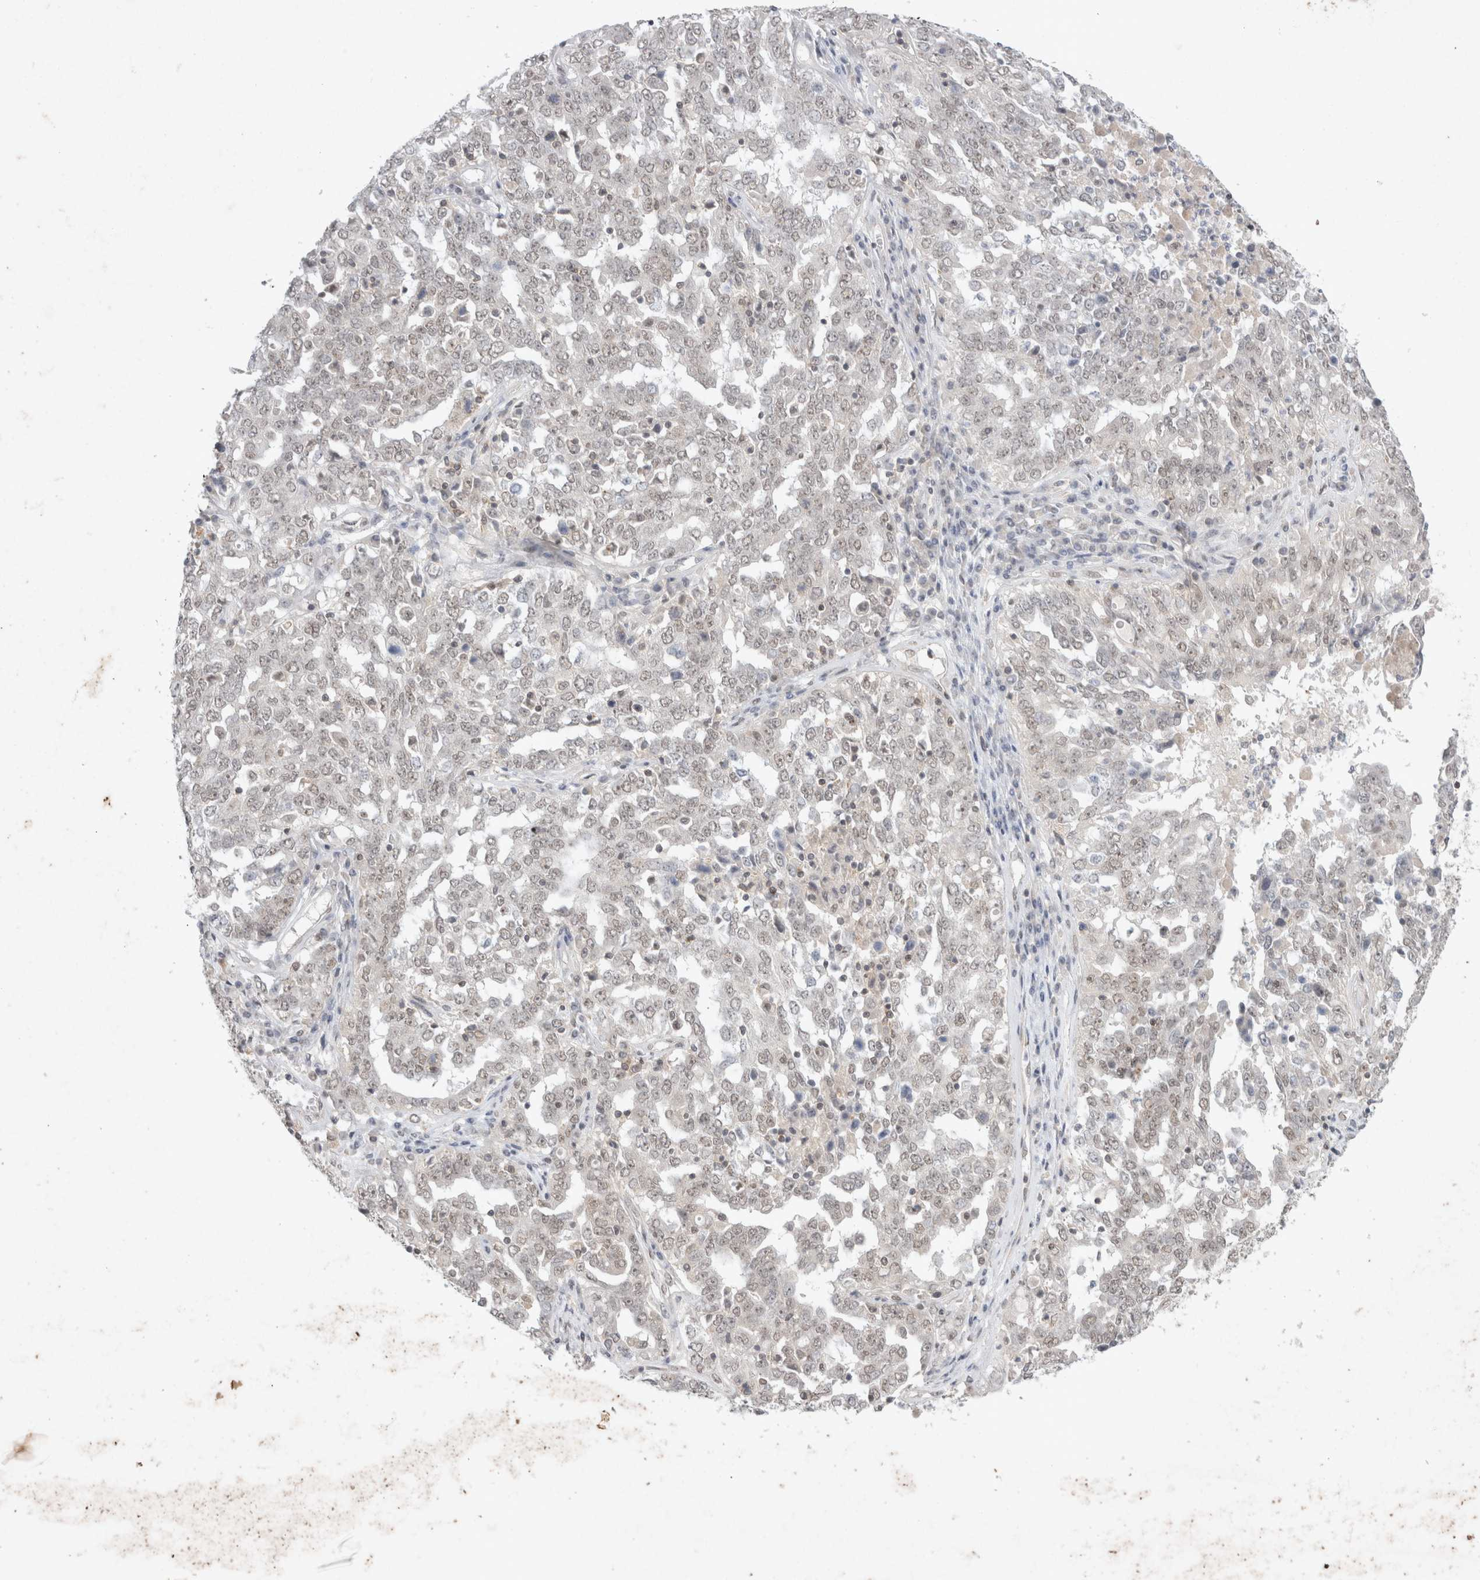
{"staining": {"intensity": "weak", "quantity": "<25%", "location": "nuclear"}, "tissue": "ovarian cancer", "cell_type": "Tumor cells", "image_type": "cancer", "snomed": [{"axis": "morphology", "description": "Carcinoma, endometroid"}, {"axis": "topography", "description": "Ovary"}], "caption": "The histopathology image reveals no staining of tumor cells in ovarian cancer (endometroid carcinoma).", "gene": "FBXO42", "patient": {"sex": "female", "age": 62}}